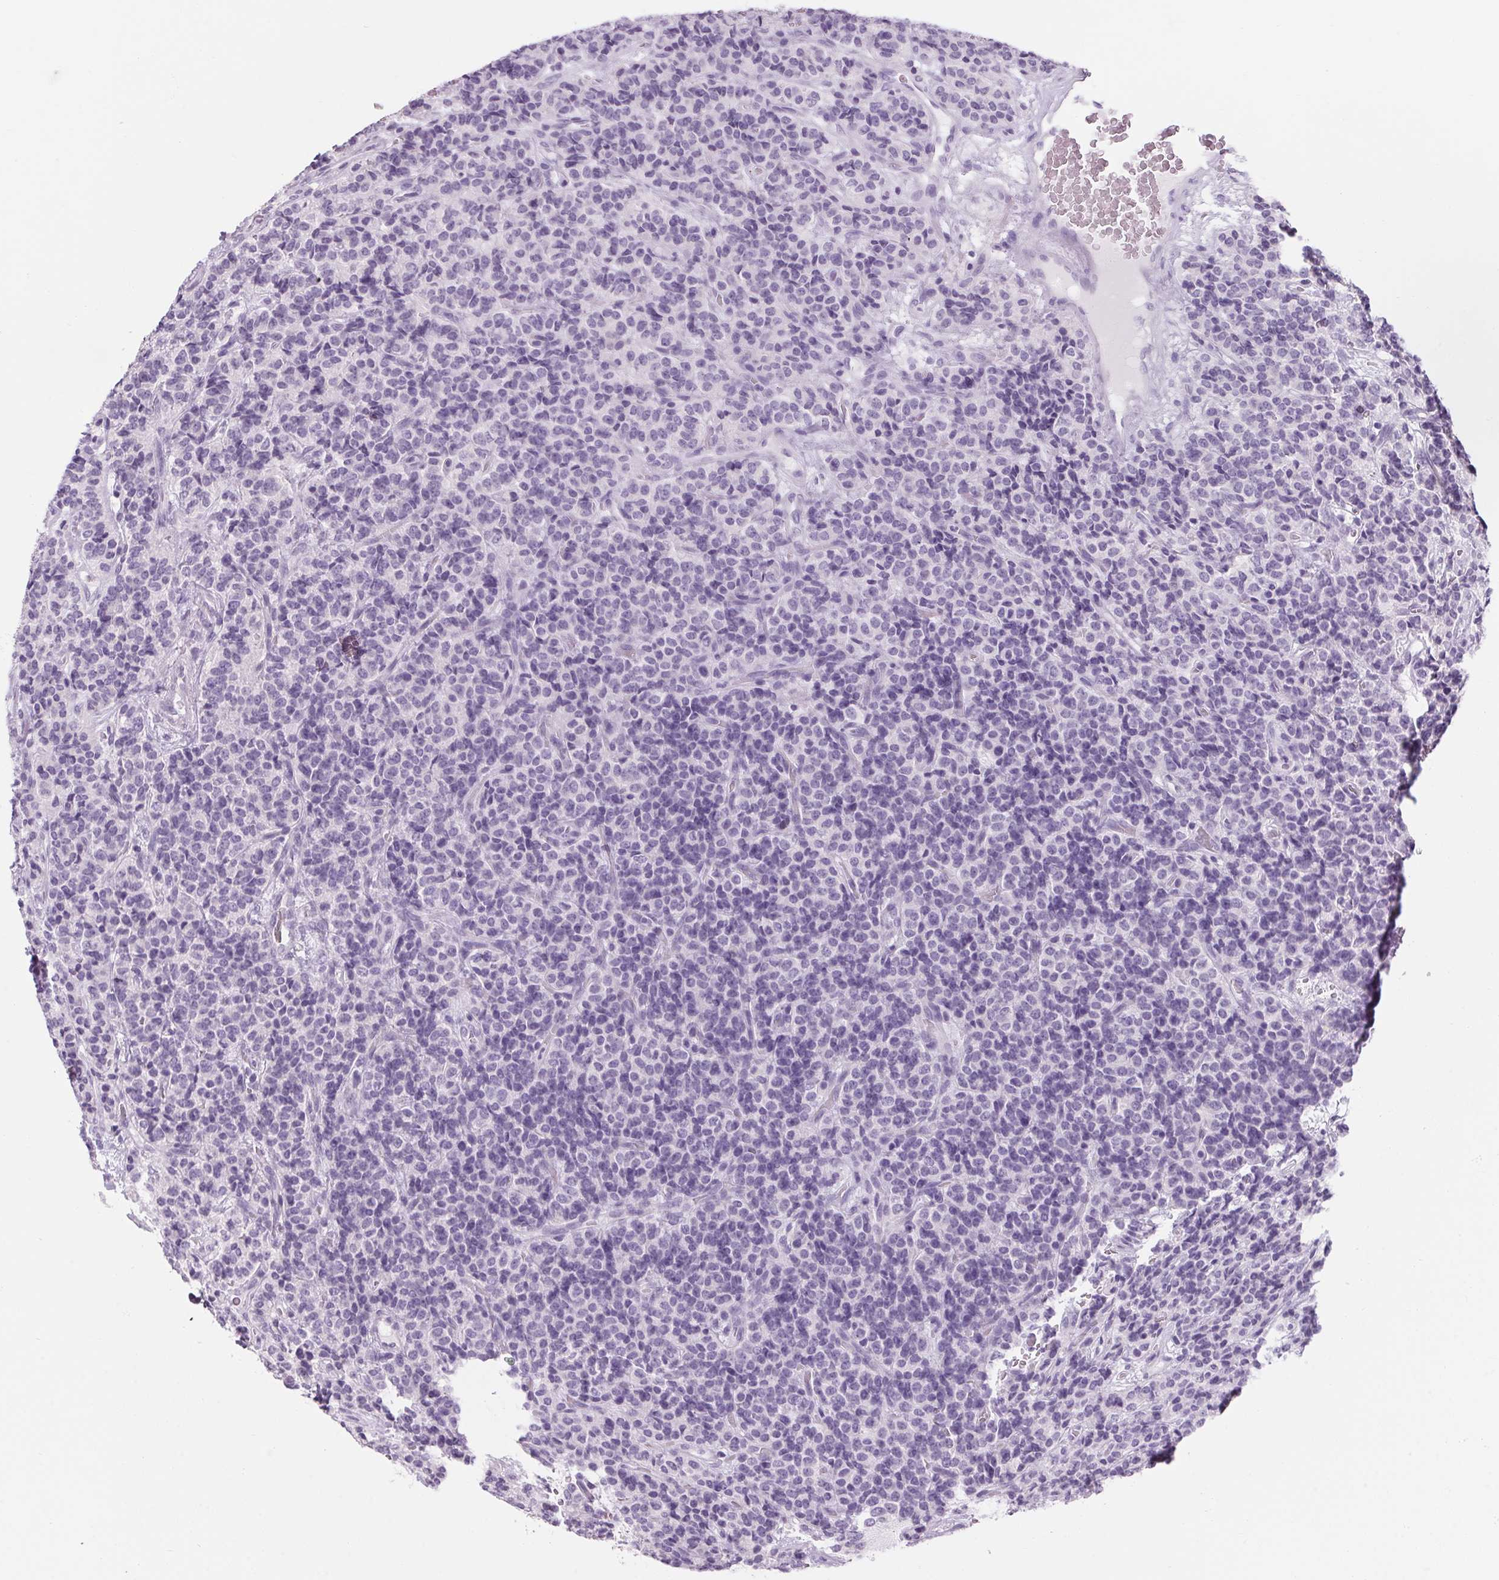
{"staining": {"intensity": "negative", "quantity": "none", "location": "none"}, "tissue": "carcinoid", "cell_type": "Tumor cells", "image_type": "cancer", "snomed": [{"axis": "morphology", "description": "Carcinoid, malignant, NOS"}, {"axis": "topography", "description": "Pancreas"}], "caption": "This is an IHC micrograph of human carcinoid. There is no staining in tumor cells.", "gene": "RPTN", "patient": {"sex": "male", "age": 36}}